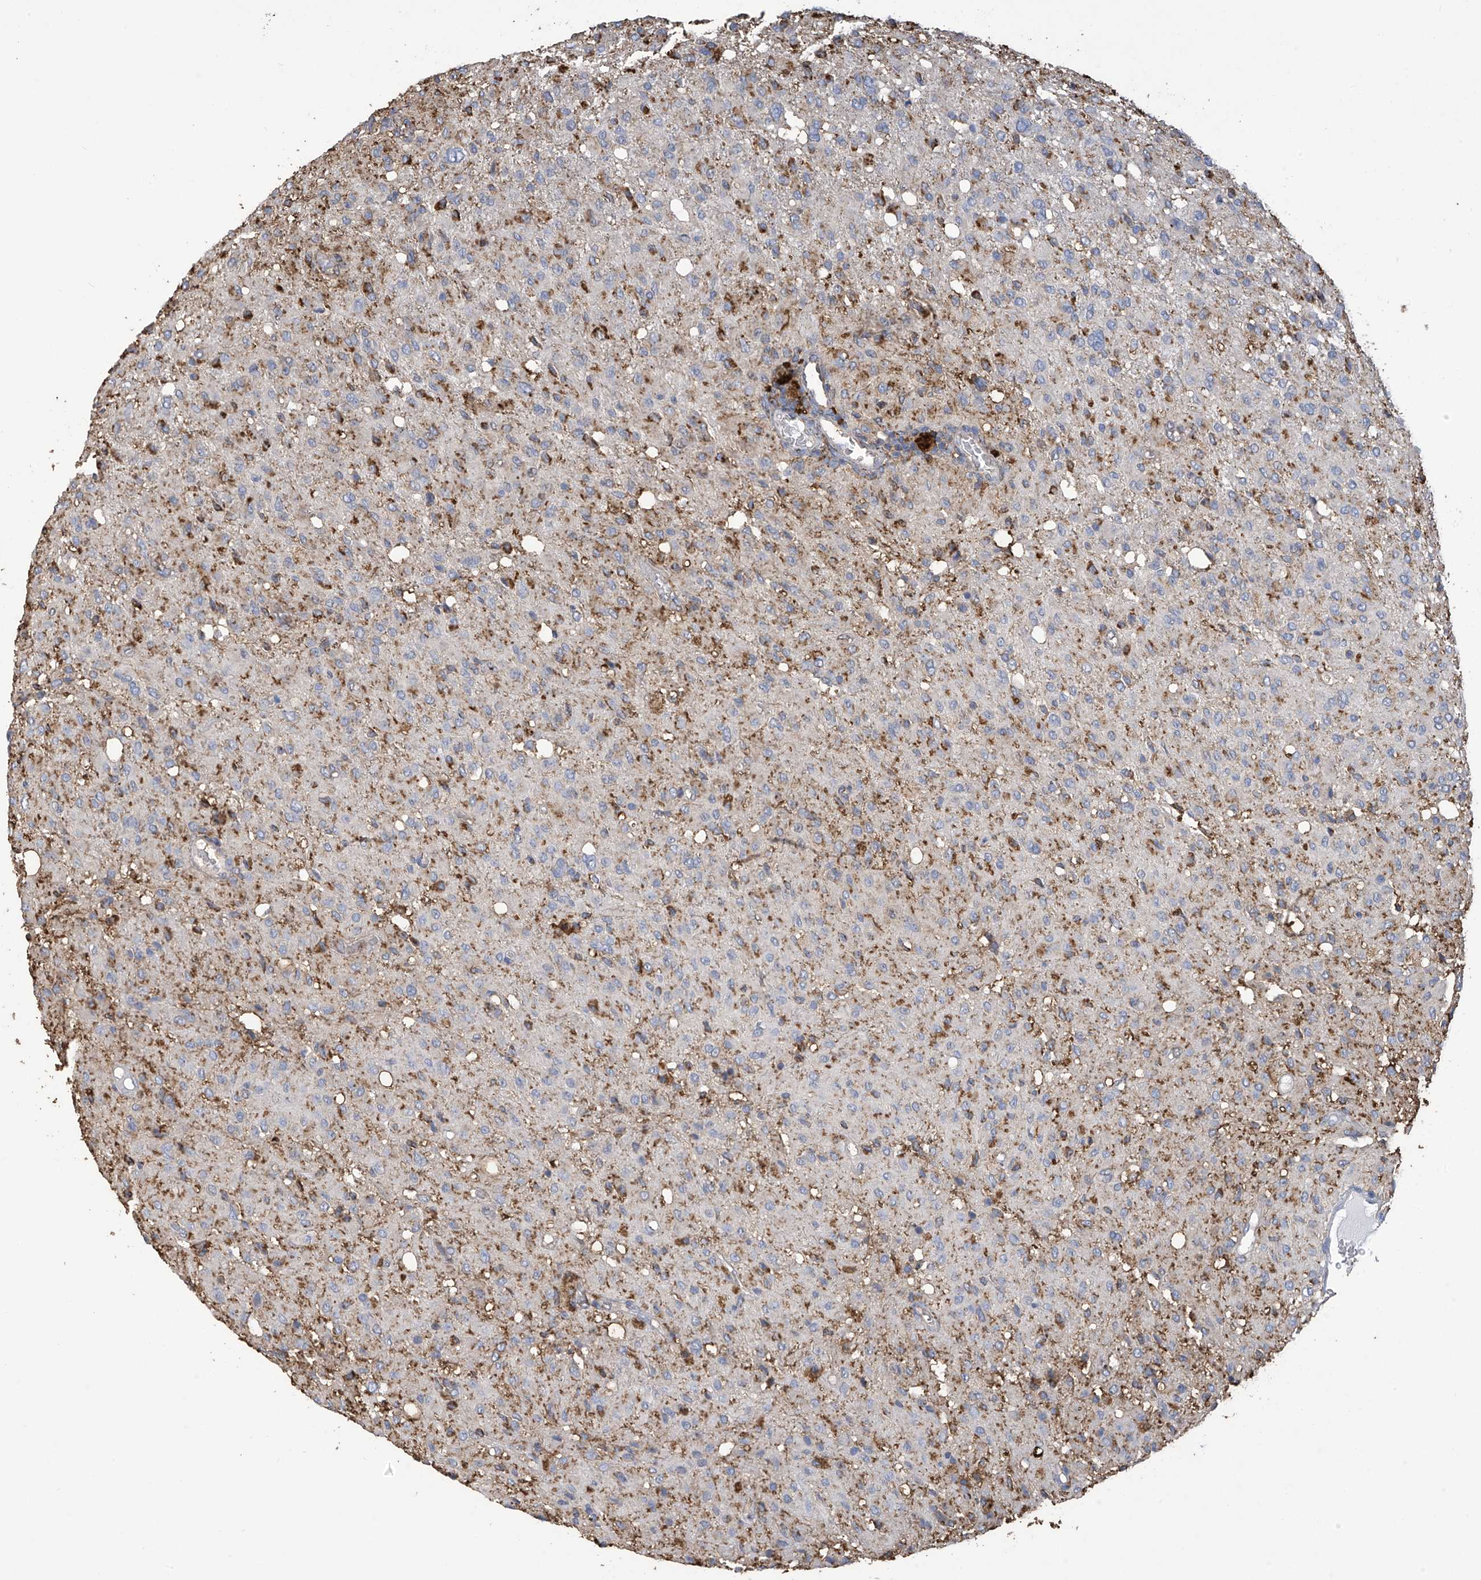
{"staining": {"intensity": "negative", "quantity": "none", "location": "none"}, "tissue": "glioma", "cell_type": "Tumor cells", "image_type": "cancer", "snomed": [{"axis": "morphology", "description": "Glioma, malignant, High grade"}, {"axis": "topography", "description": "Brain"}], "caption": "Malignant glioma (high-grade) stained for a protein using IHC shows no expression tumor cells.", "gene": "OGT", "patient": {"sex": "female", "age": 59}}